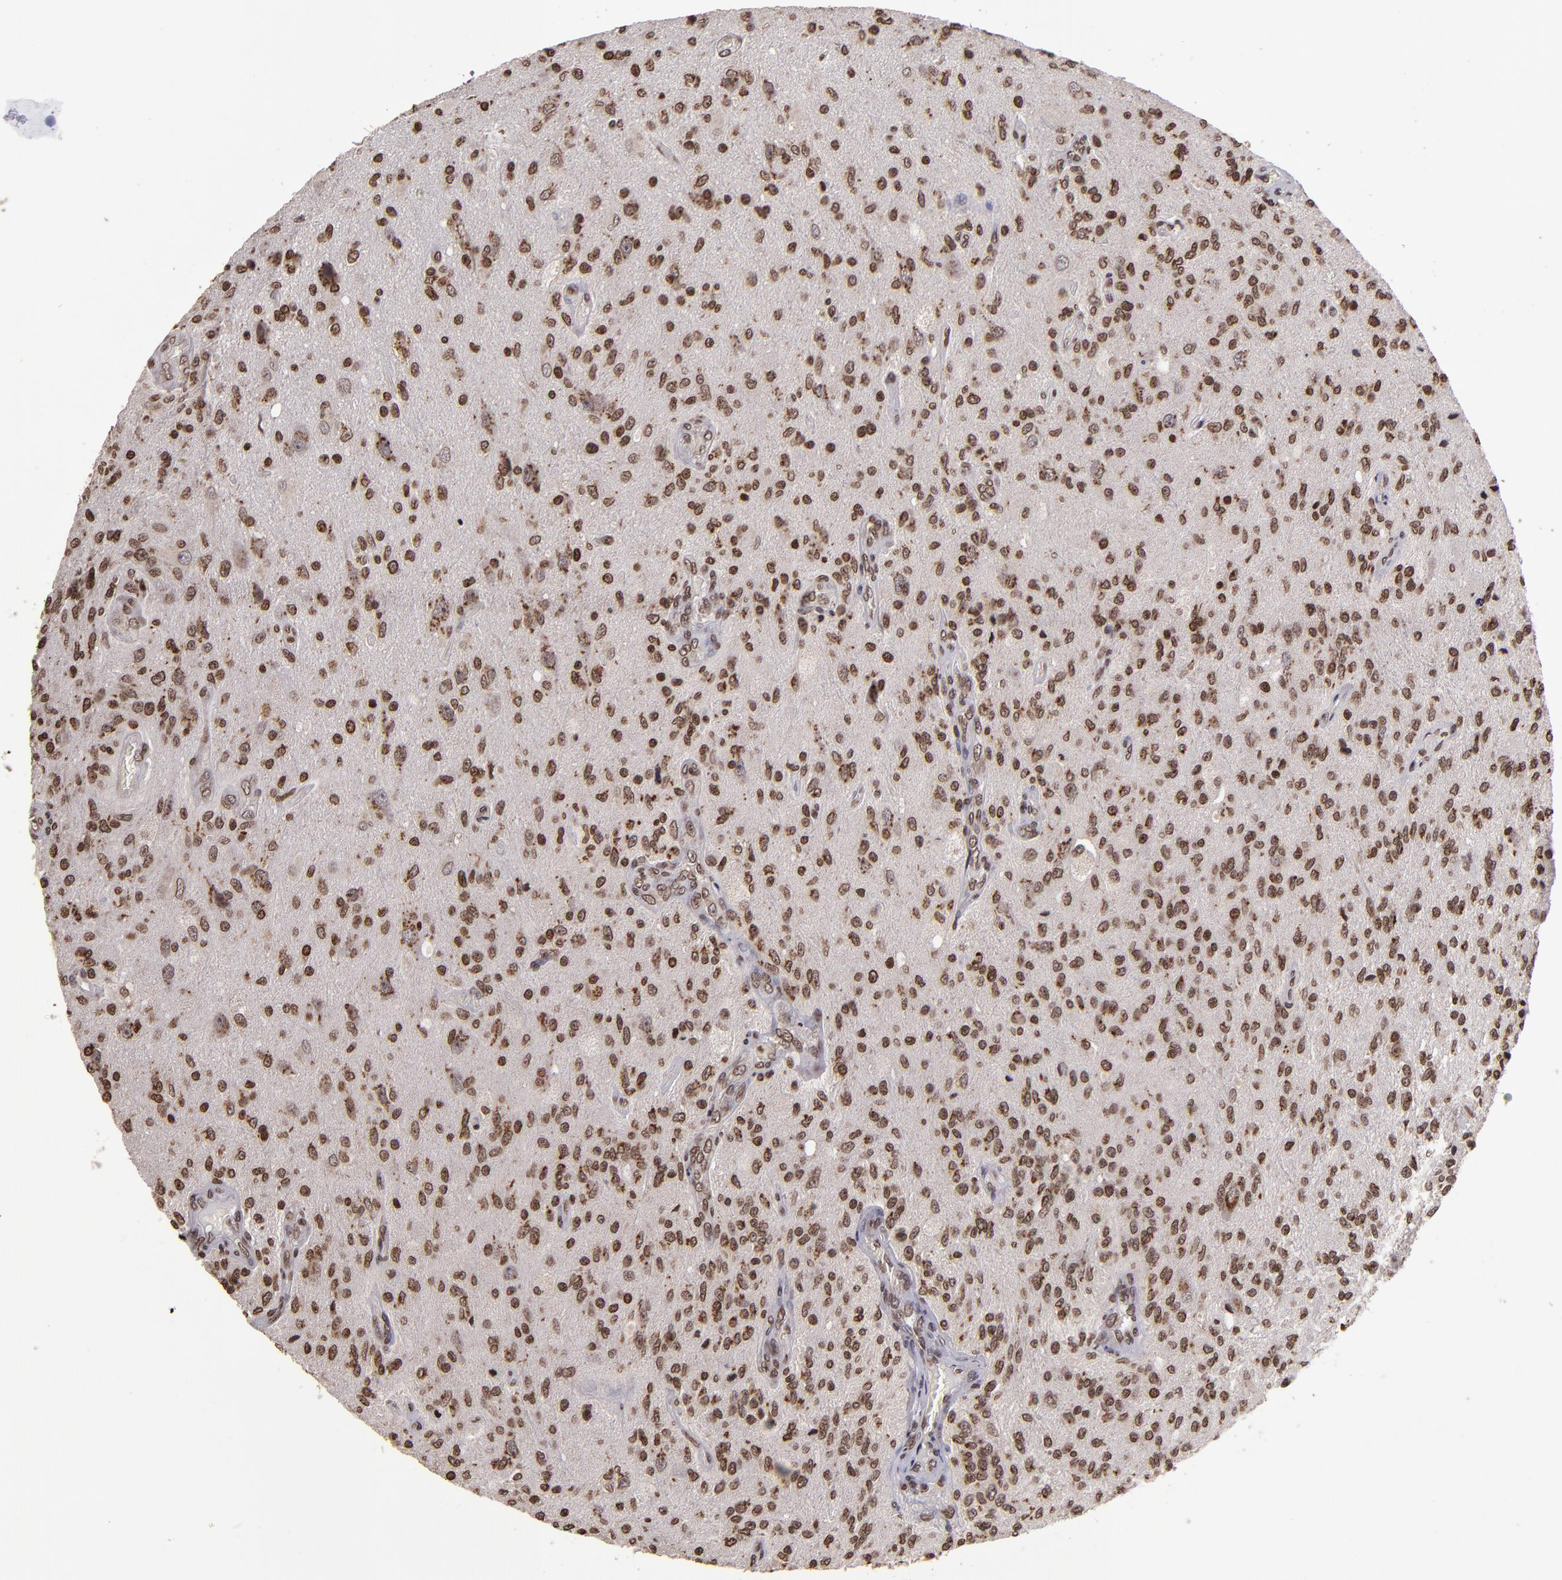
{"staining": {"intensity": "moderate", "quantity": ">75%", "location": "nuclear"}, "tissue": "glioma", "cell_type": "Tumor cells", "image_type": "cancer", "snomed": [{"axis": "morphology", "description": "Normal tissue, NOS"}, {"axis": "morphology", "description": "Glioma, malignant, High grade"}, {"axis": "topography", "description": "Cerebral cortex"}], "caption": "This is a photomicrograph of IHC staining of malignant glioma (high-grade), which shows moderate expression in the nuclear of tumor cells.", "gene": "CSDC2", "patient": {"sex": "male", "age": 77}}